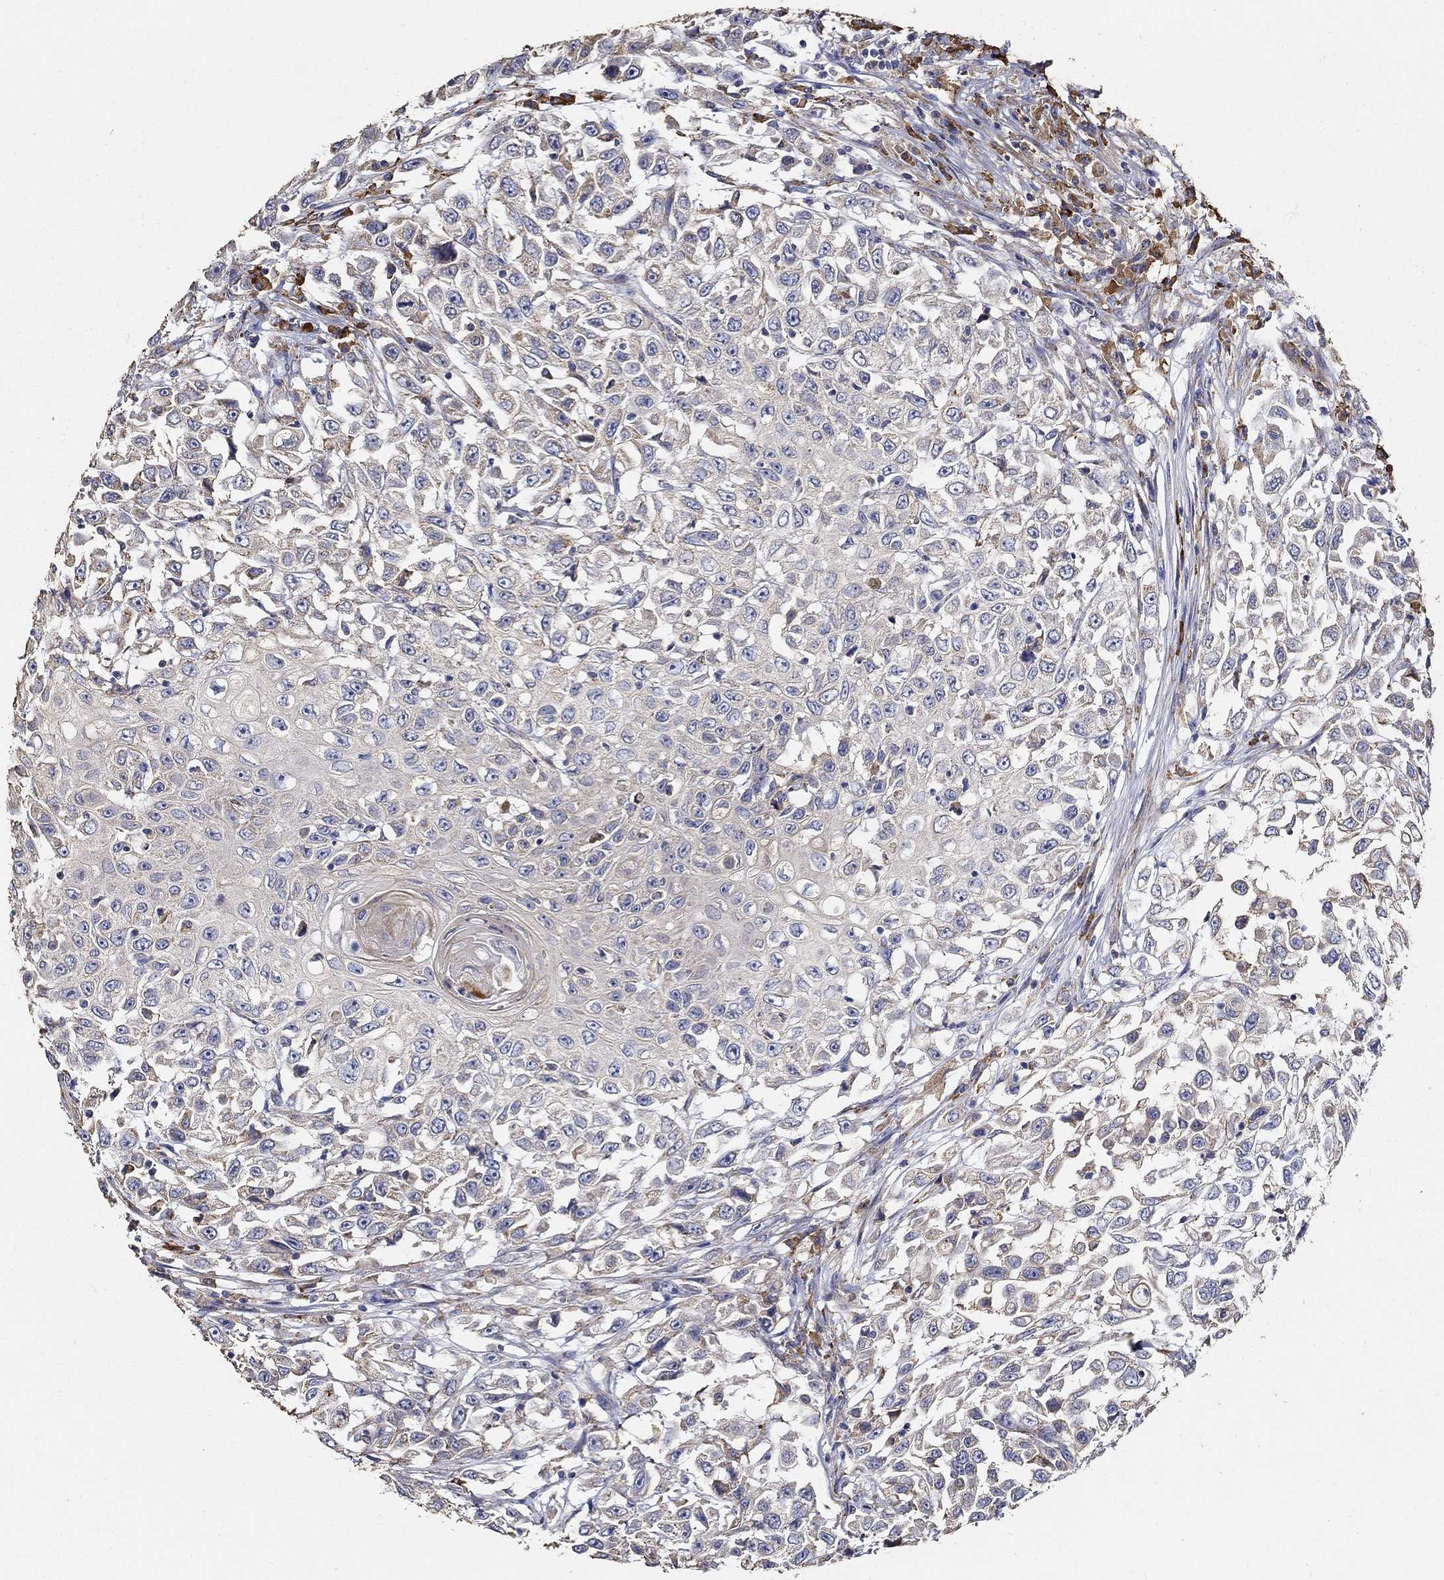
{"staining": {"intensity": "negative", "quantity": "none", "location": "none"}, "tissue": "urothelial cancer", "cell_type": "Tumor cells", "image_type": "cancer", "snomed": [{"axis": "morphology", "description": "Urothelial carcinoma, High grade"}, {"axis": "topography", "description": "Urinary bladder"}], "caption": "Immunohistochemistry histopathology image of neoplastic tissue: urothelial cancer stained with DAB demonstrates no significant protein expression in tumor cells.", "gene": "EMILIN3", "patient": {"sex": "female", "age": 56}}